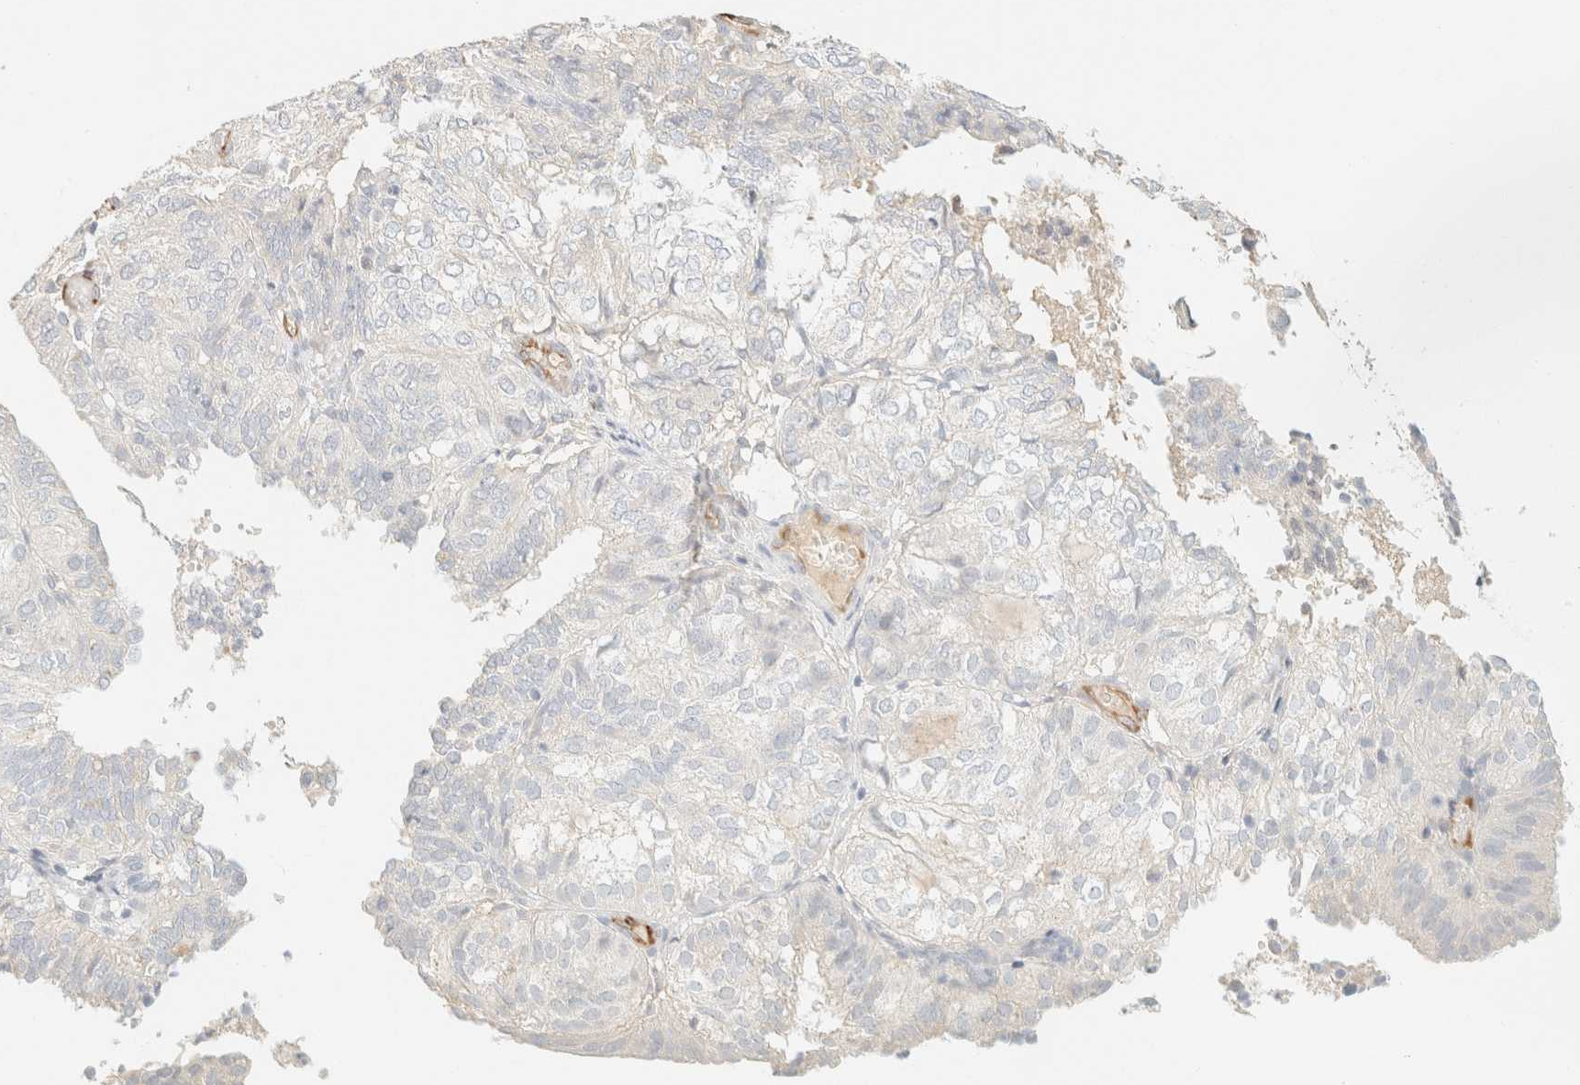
{"staining": {"intensity": "negative", "quantity": "none", "location": "none"}, "tissue": "endometrial cancer", "cell_type": "Tumor cells", "image_type": "cancer", "snomed": [{"axis": "morphology", "description": "Adenocarcinoma, NOS"}, {"axis": "topography", "description": "Uterus"}], "caption": "Human endometrial adenocarcinoma stained for a protein using immunohistochemistry demonstrates no positivity in tumor cells.", "gene": "SPARCL1", "patient": {"sex": "female", "age": 60}}